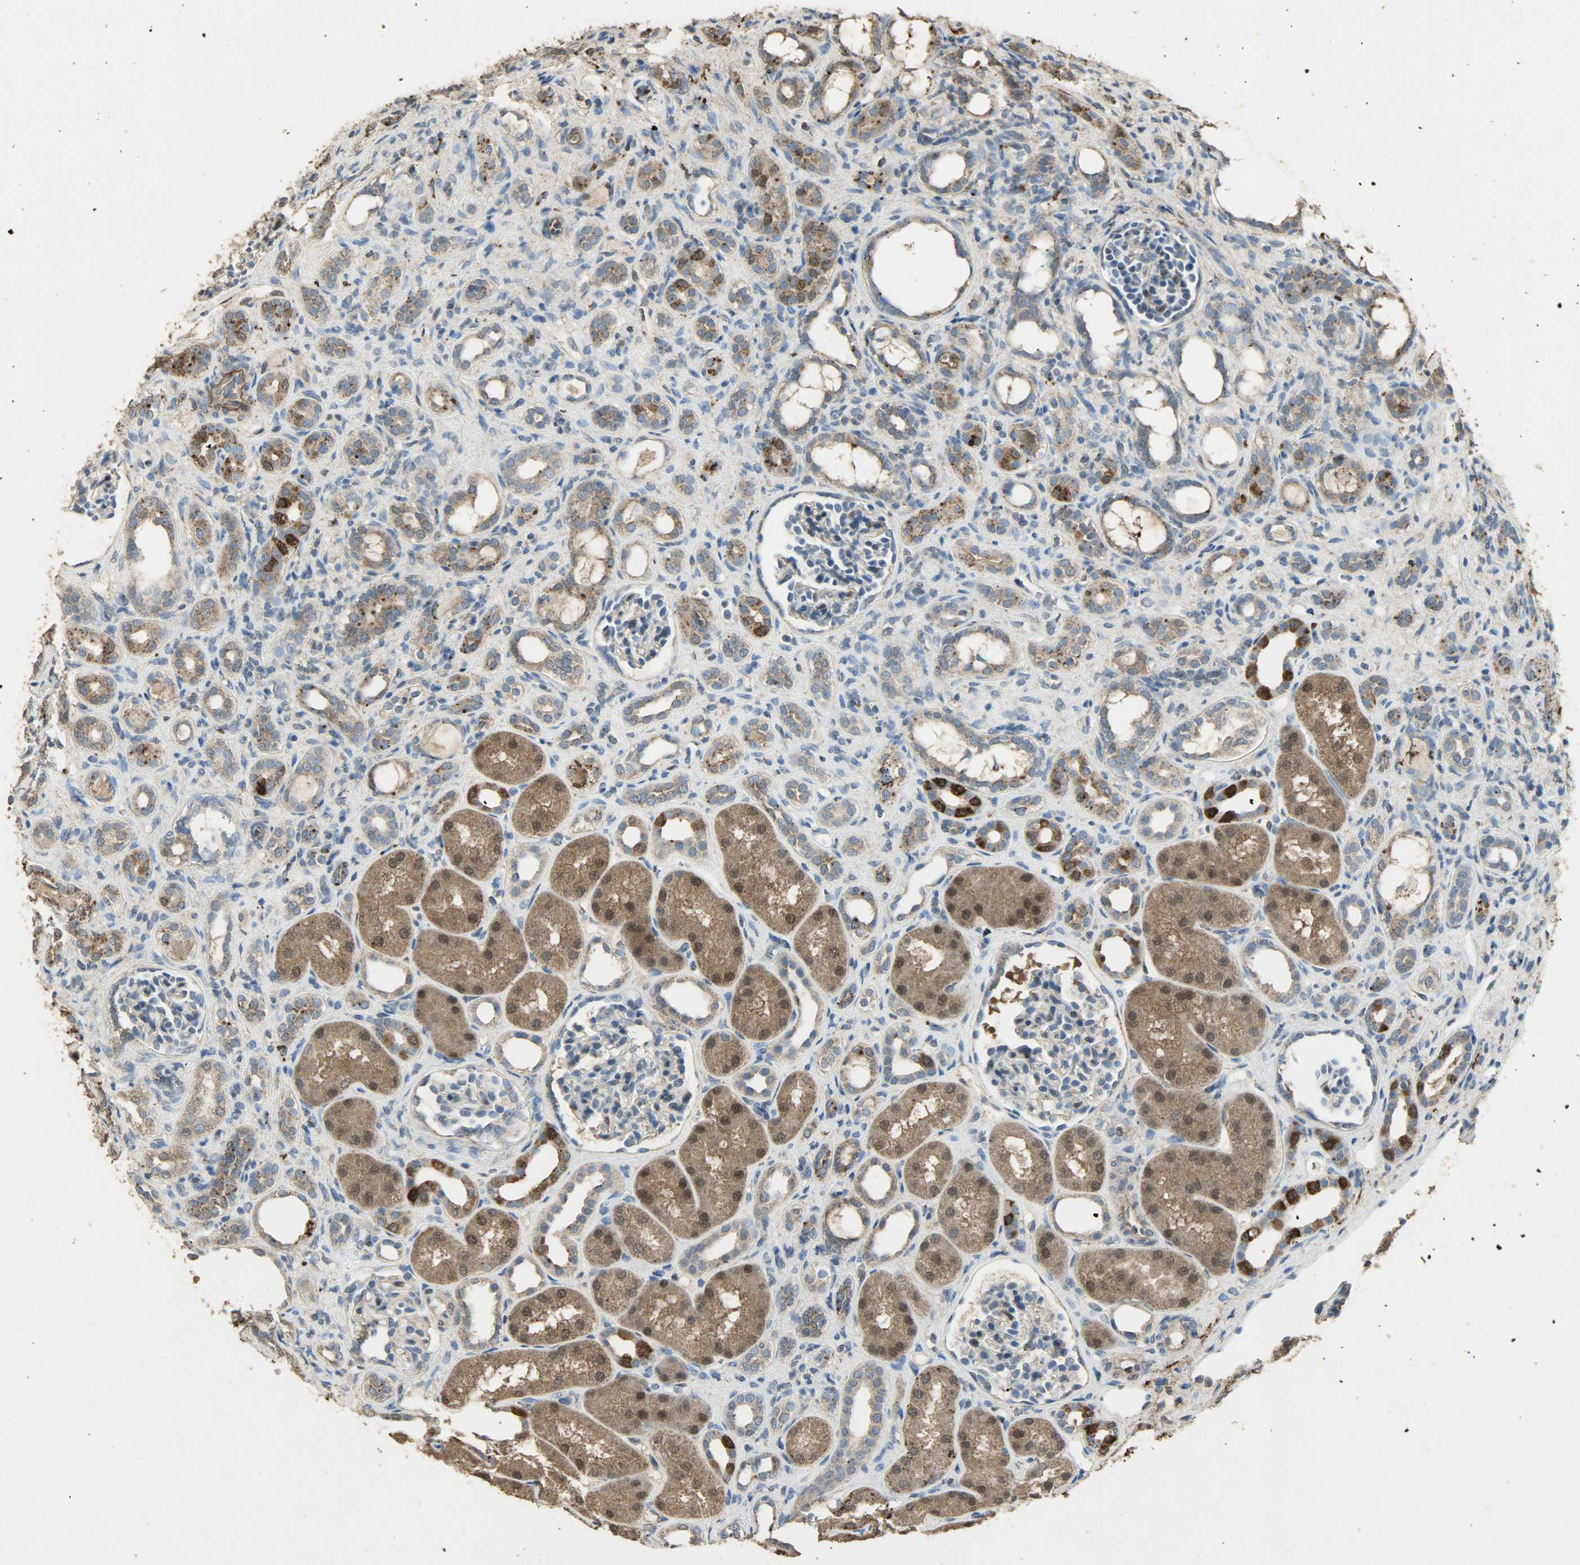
{"staining": {"intensity": "weak", "quantity": "<25%", "location": "cytoplasmic/membranous"}, "tissue": "kidney", "cell_type": "Cells in glomeruli", "image_type": "normal", "snomed": [{"axis": "morphology", "description": "Normal tissue, NOS"}, {"axis": "topography", "description": "Kidney"}], "caption": "The photomicrograph reveals no significant expression in cells in glomeruli of kidney.", "gene": "ASB9", "patient": {"sex": "male", "age": 7}}